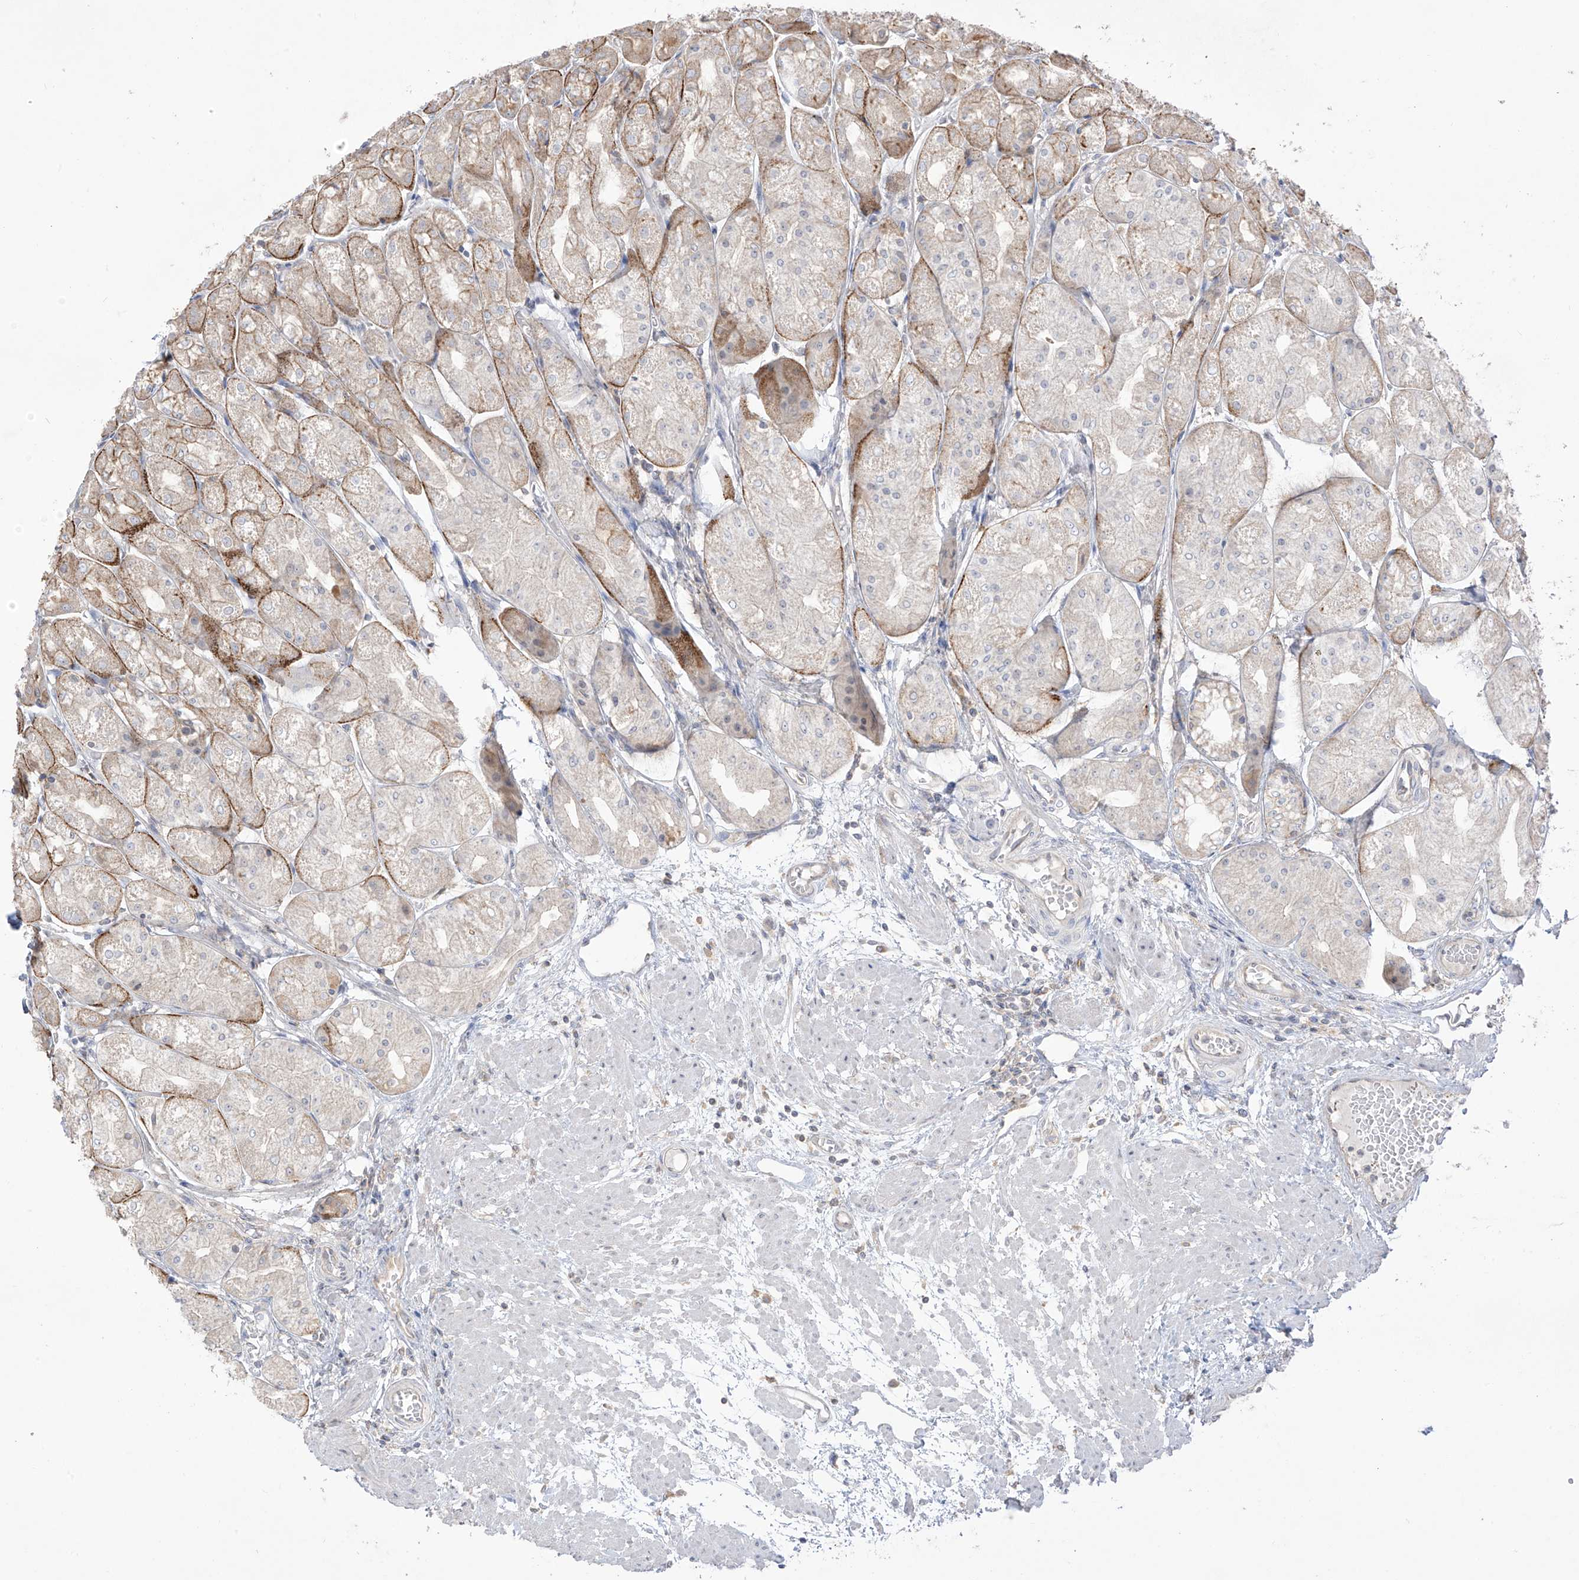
{"staining": {"intensity": "moderate", "quantity": "<25%", "location": "cytoplasmic/membranous"}, "tissue": "stomach", "cell_type": "Glandular cells", "image_type": "normal", "snomed": [{"axis": "morphology", "description": "Normal tissue, NOS"}, {"axis": "topography", "description": "Stomach, upper"}], "caption": "Immunohistochemical staining of normal human stomach exhibits <25% levels of moderate cytoplasmic/membranous protein staining in approximately <25% of glandular cells. Immunohistochemistry (ihc) stains the protein in brown and the nuclei are stained blue.", "gene": "ANGEL2", "patient": {"sex": "male", "age": 72}}